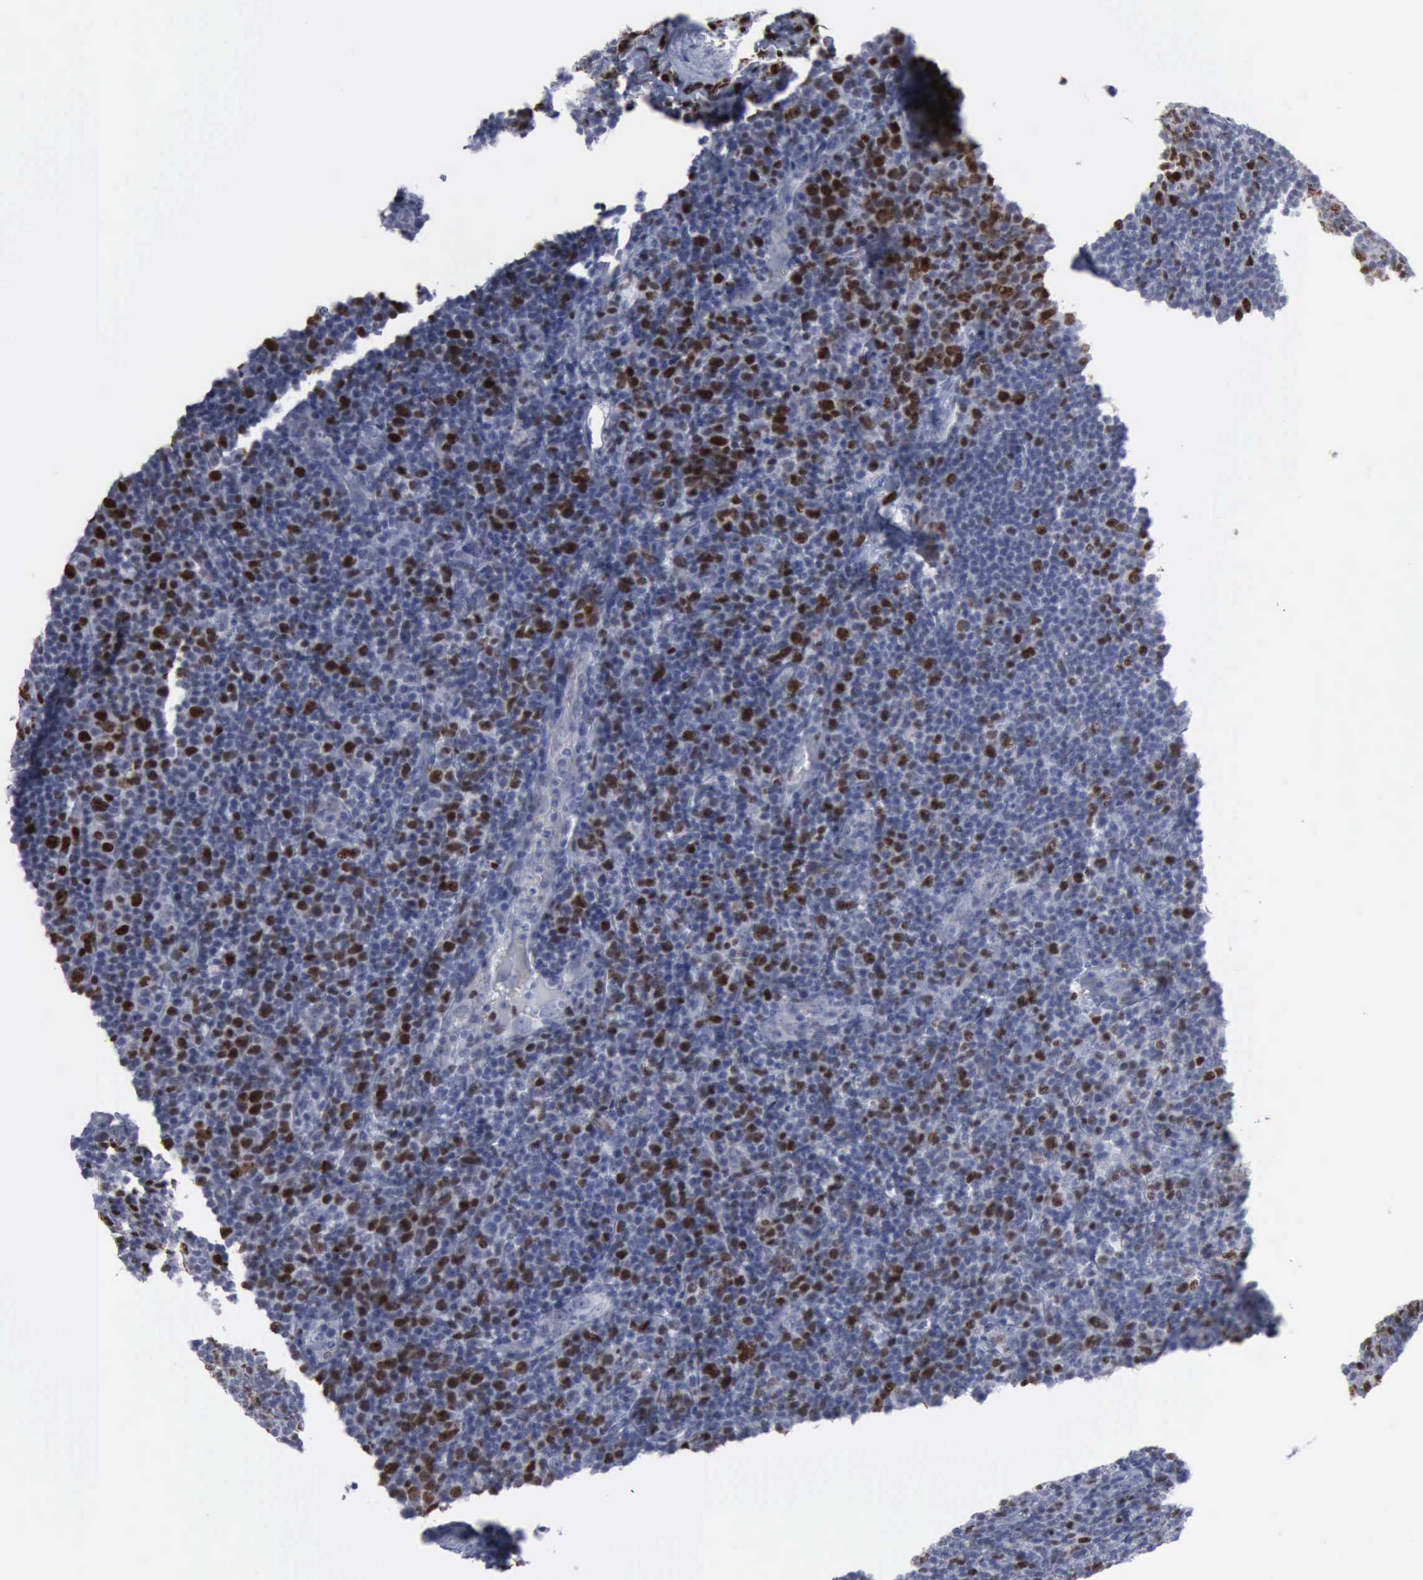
{"staining": {"intensity": "strong", "quantity": "25%-75%", "location": "nuclear"}, "tissue": "lymphoma", "cell_type": "Tumor cells", "image_type": "cancer", "snomed": [{"axis": "morphology", "description": "Malignant lymphoma, non-Hodgkin's type, Low grade"}, {"axis": "topography", "description": "Lymph node"}], "caption": "Brown immunohistochemical staining in low-grade malignant lymphoma, non-Hodgkin's type reveals strong nuclear positivity in approximately 25%-75% of tumor cells.", "gene": "MCM5", "patient": {"sex": "male", "age": 74}}